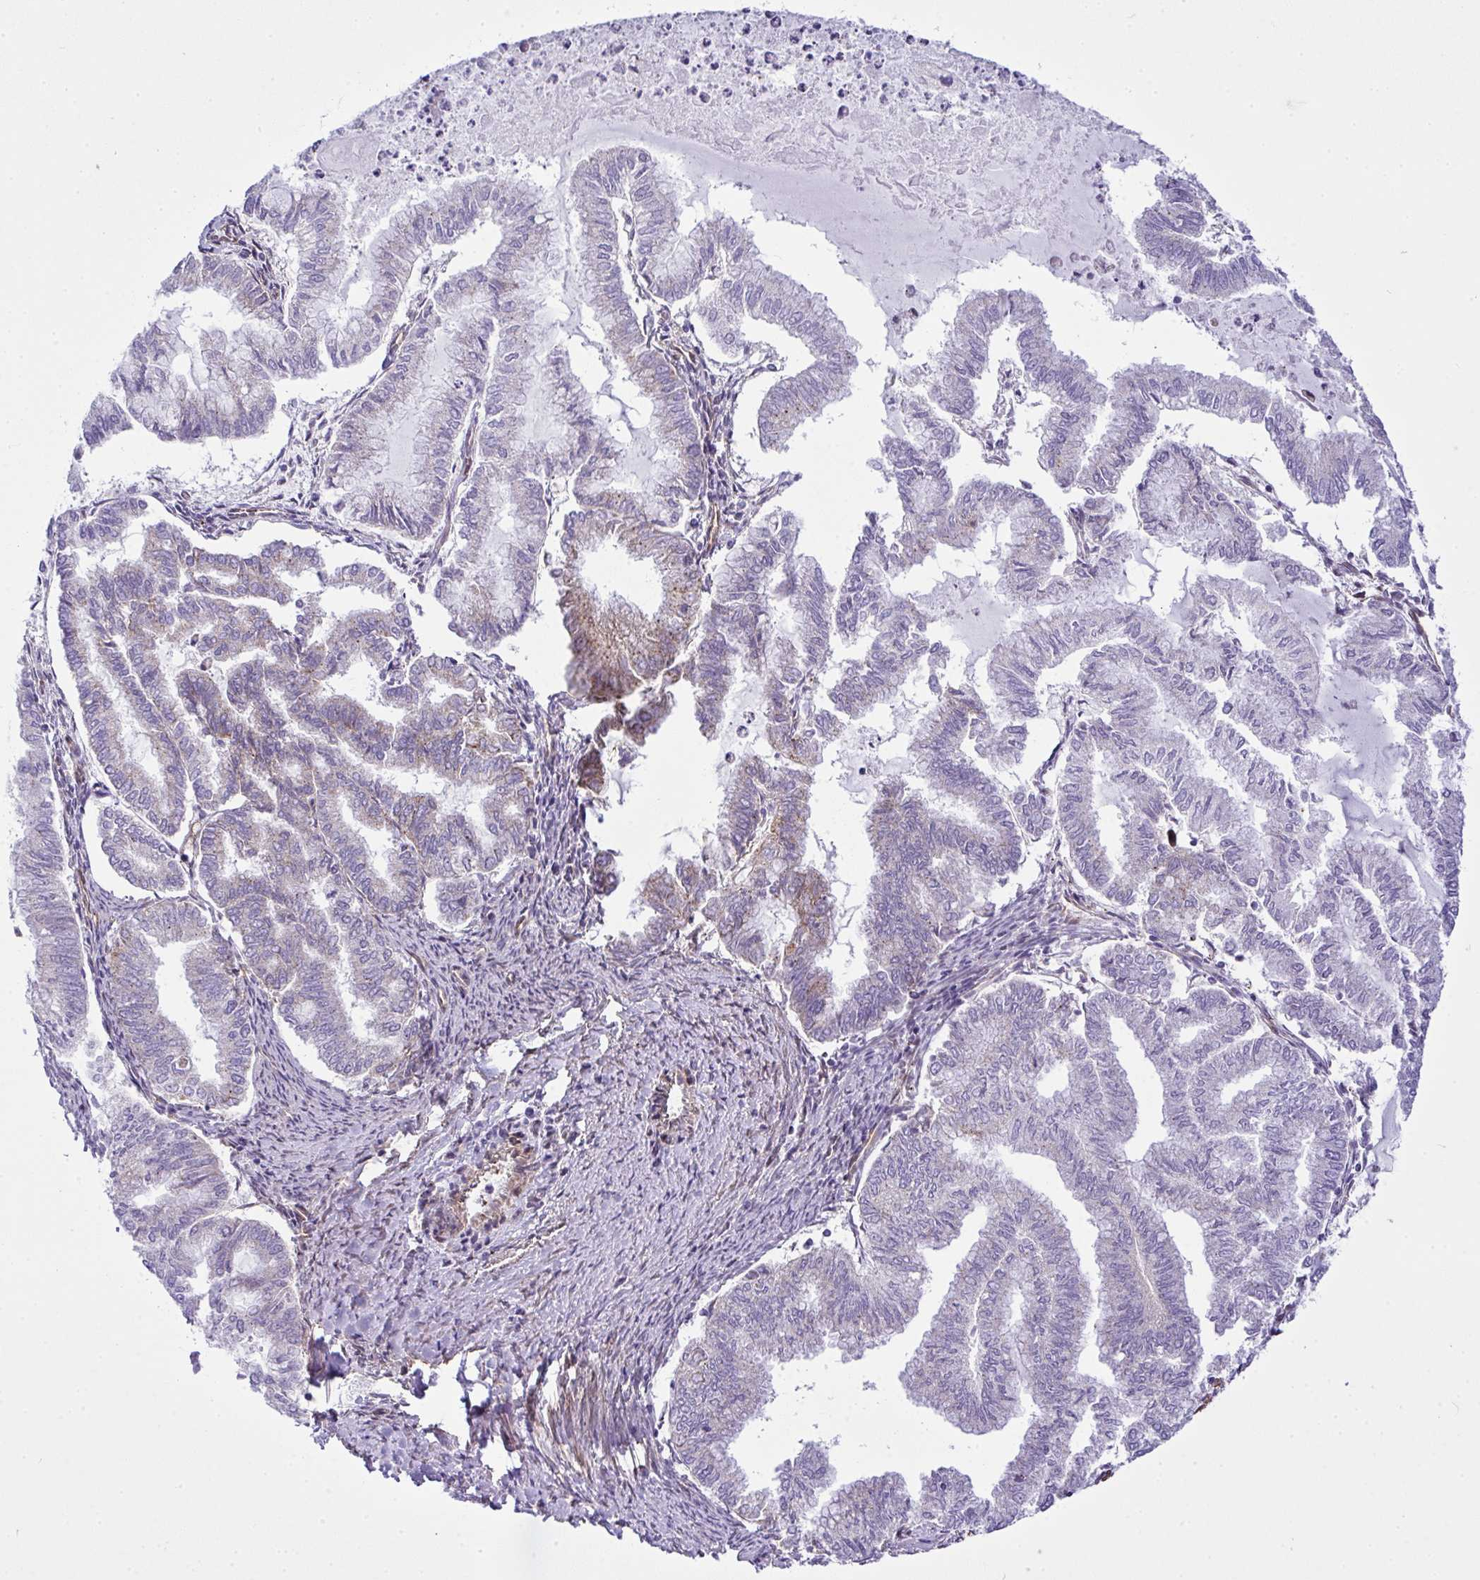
{"staining": {"intensity": "weak", "quantity": "<25%", "location": "cytoplasmic/membranous"}, "tissue": "endometrial cancer", "cell_type": "Tumor cells", "image_type": "cancer", "snomed": [{"axis": "morphology", "description": "Adenocarcinoma, NOS"}, {"axis": "topography", "description": "Endometrium"}], "caption": "Endometrial cancer stained for a protein using immunohistochemistry (IHC) displays no positivity tumor cells.", "gene": "RSKR", "patient": {"sex": "female", "age": 79}}